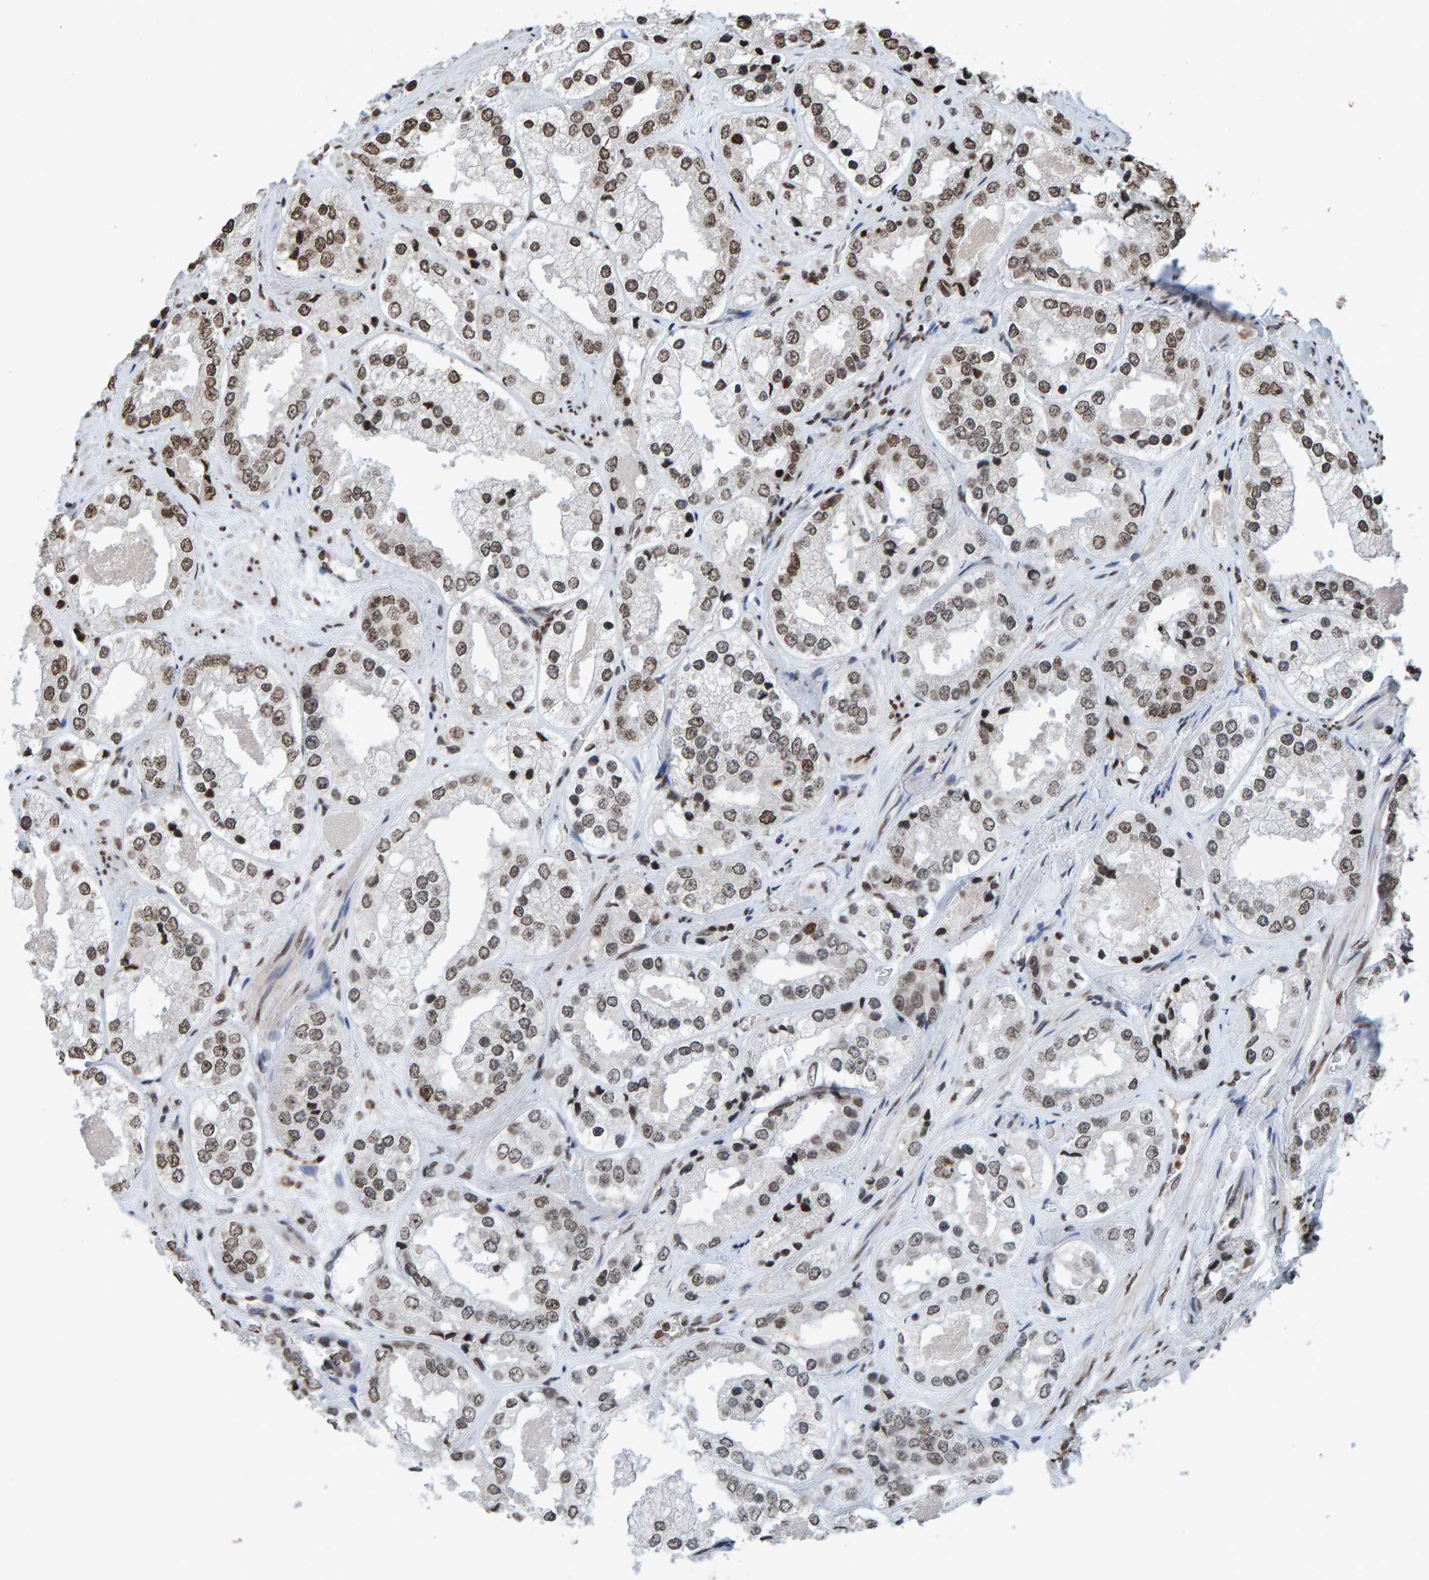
{"staining": {"intensity": "moderate", "quantity": "25%-75%", "location": "nuclear"}, "tissue": "prostate cancer", "cell_type": "Tumor cells", "image_type": "cancer", "snomed": [{"axis": "morphology", "description": "Adenocarcinoma, High grade"}, {"axis": "topography", "description": "Prostate"}], "caption": "Immunohistochemistry of human high-grade adenocarcinoma (prostate) displays medium levels of moderate nuclear positivity in about 25%-75% of tumor cells. Using DAB (brown) and hematoxylin (blue) stains, captured at high magnification using brightfield microscopy.", "gene": "H2AZ1", "patient": {"sex": "male", "age": 61}}